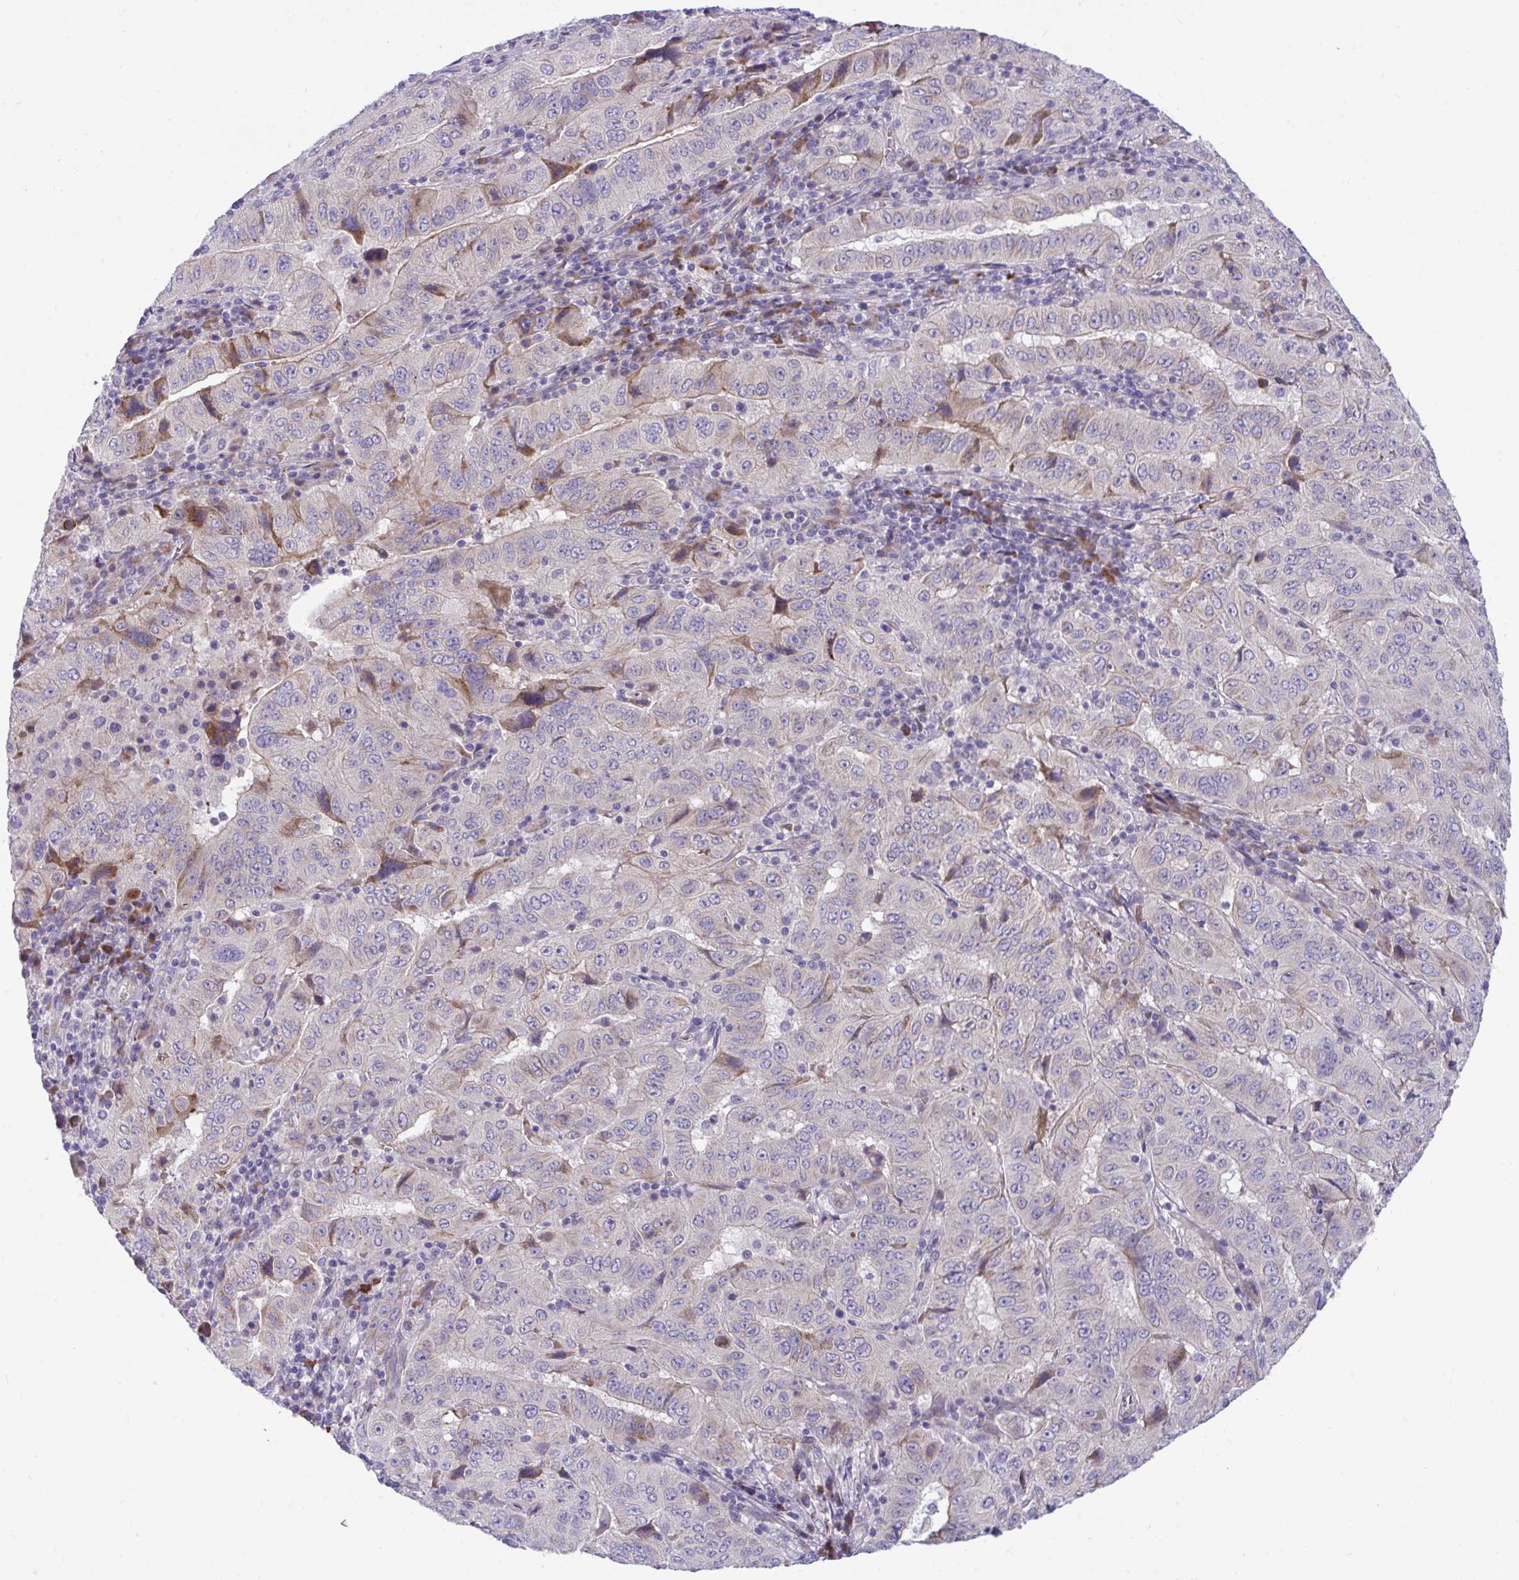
{"staining": {"intensity": "moderate", "quantity": "<25%", "location": "cytoplasmic/membranous"}, "tissue": "pancreatic cancer", "cell_type": "Tumor cells", "image_type": "cancer", "snomed": [{"axis": "morphology", "description": "Adenocarcinoma, NOS"}, {"axis": "topography", "description": "Pancreas"}], "caption": "The histopathology image exhibits a brown stain indicating the presence of a protein in the cytoplasmic/membranous of tumor cells in adenocarcinoma (pancreatic).", "gene": "PIGZ", "patient": {"sex": "male", "age": 63}}